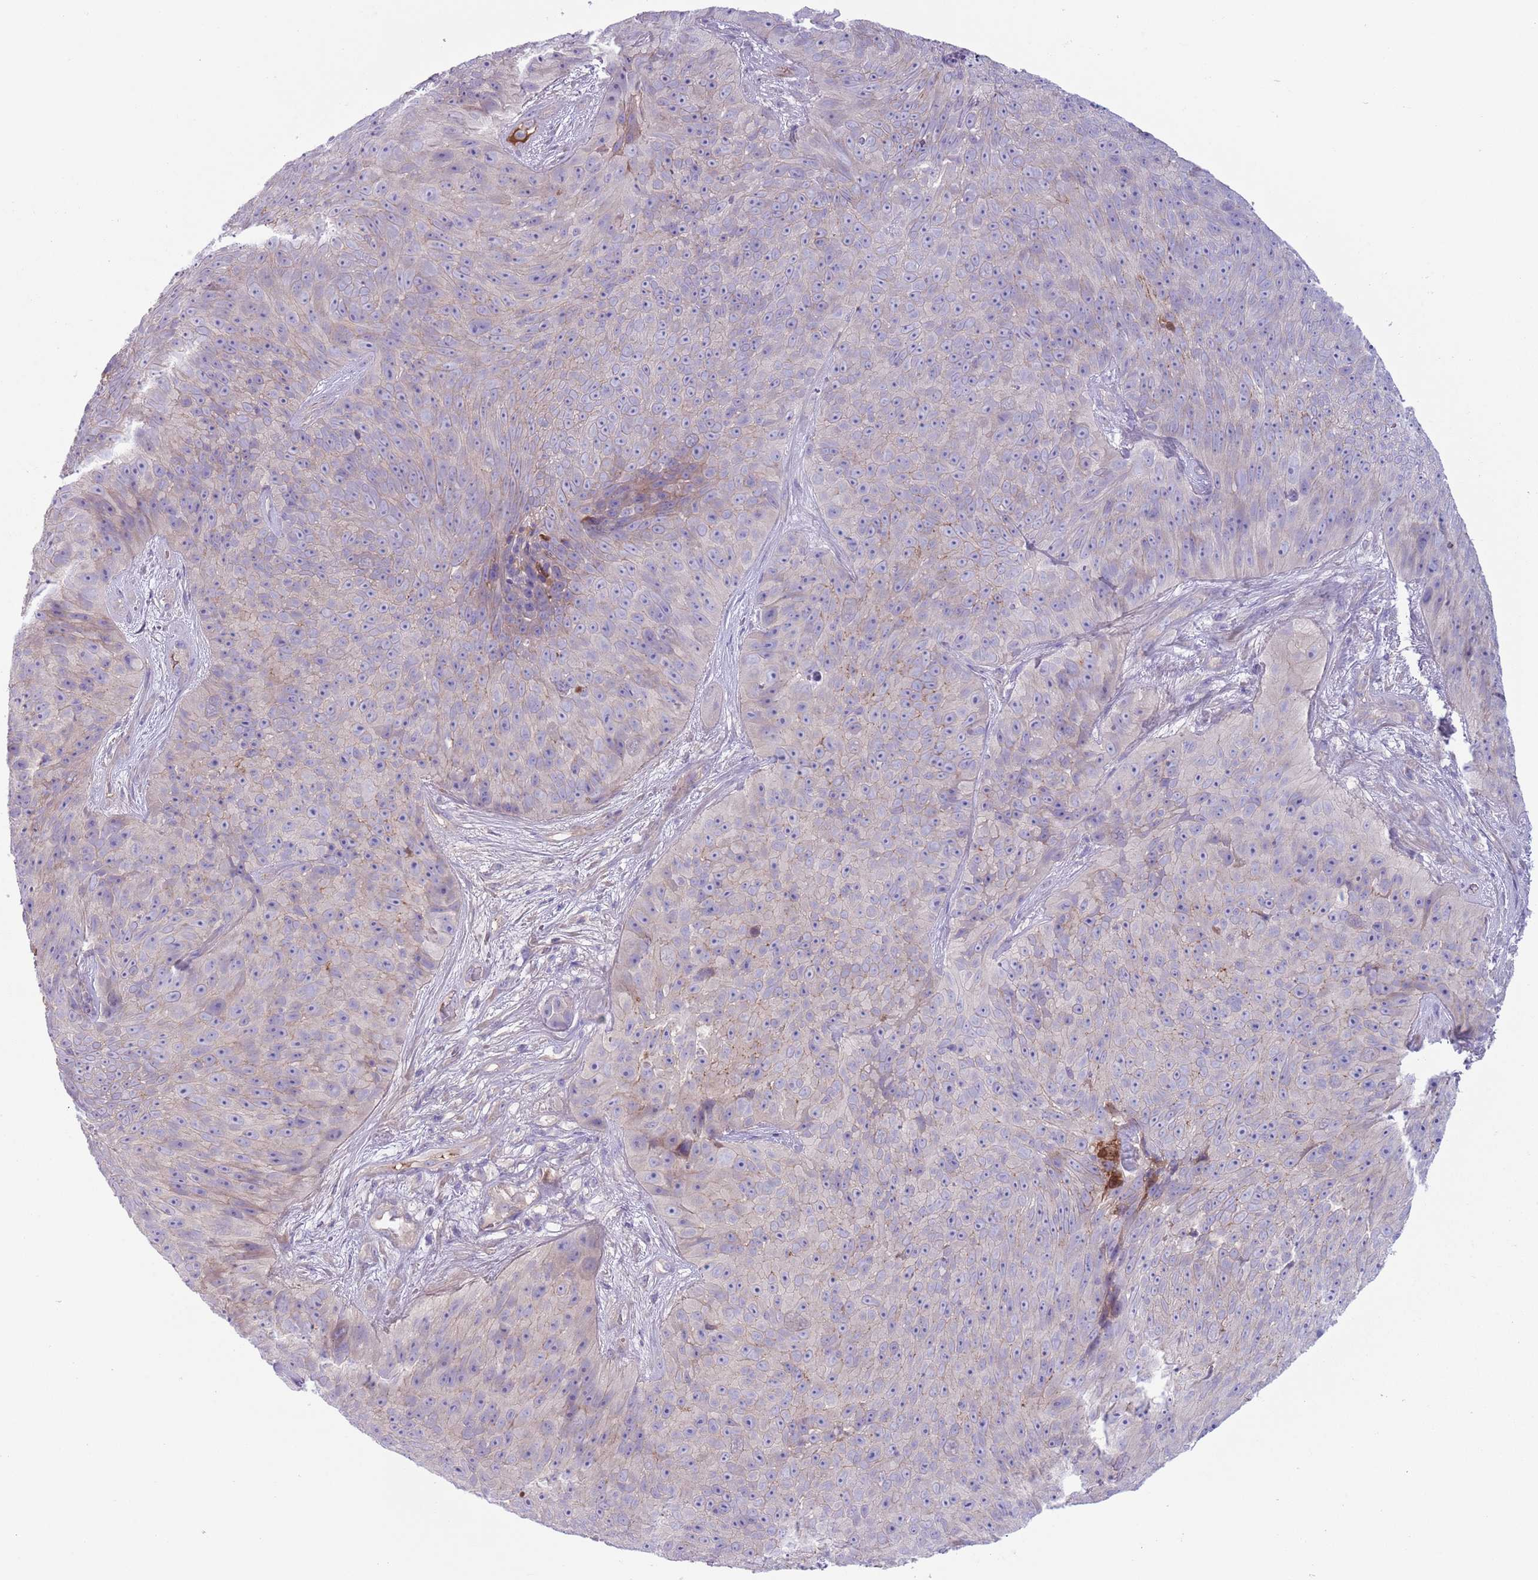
{"staining": {"intensity": "negative", "quantity": "none", "location": "none"}, "tissue": "skin cancer", "cell_type": "Tumor cells", "image_type": "cancer", "snomed": [{"axis": "morphology", "description": "Squamous cell carcinoma, NOS"}, {"axis": "topography", "description": "Skin"}], "caption": "Tumor cells show no significant protein positivity in skin squamous cell carcinoma.", "gene": "CFH", "patient": {"sex": "female", "age": 87}}